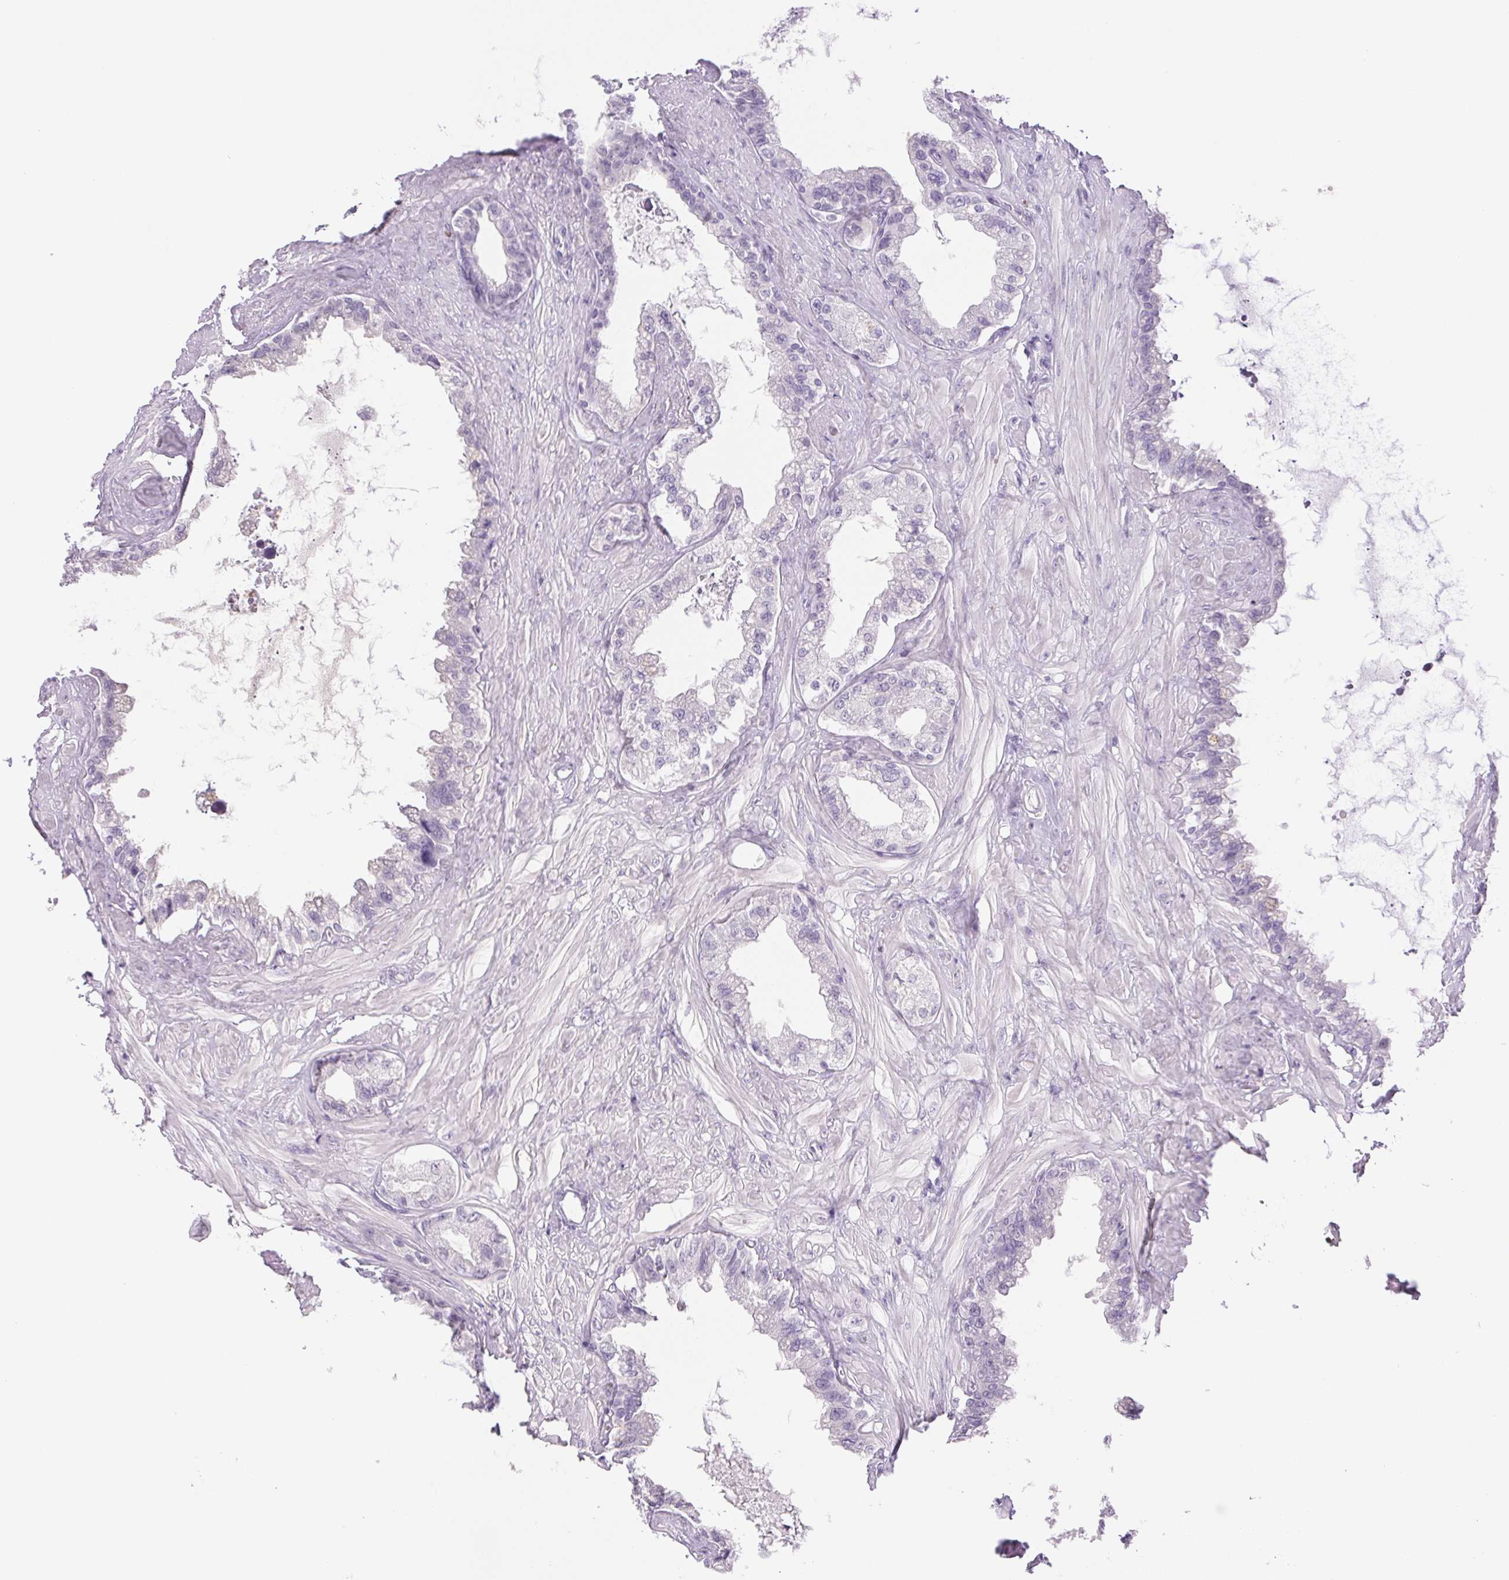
{"staining": {"intensity": "negative", "quantity": "none", "location": "none"}, "tissue": "seminal vesicle", "cell_type": "Glandular cells", "image_type": "normal", "snomed": [{"axis": "morphology", "description": "Normal tissue, NOS"}, {"axis": "topography", "description": "Seminal veicle"}, {"axis": "topography", "description": "Peripheral nerve tissue"}], "caption": "Immunohistochemistry (IHC) image of unremarkable seminal vesicle: seminal vesicle stained with DAB reveals no significant protein positivity in glandular cells. Nuclei are stained in blue.", "gene": "IFIT1B", "patient": {"sex": "male", "age": 76}}